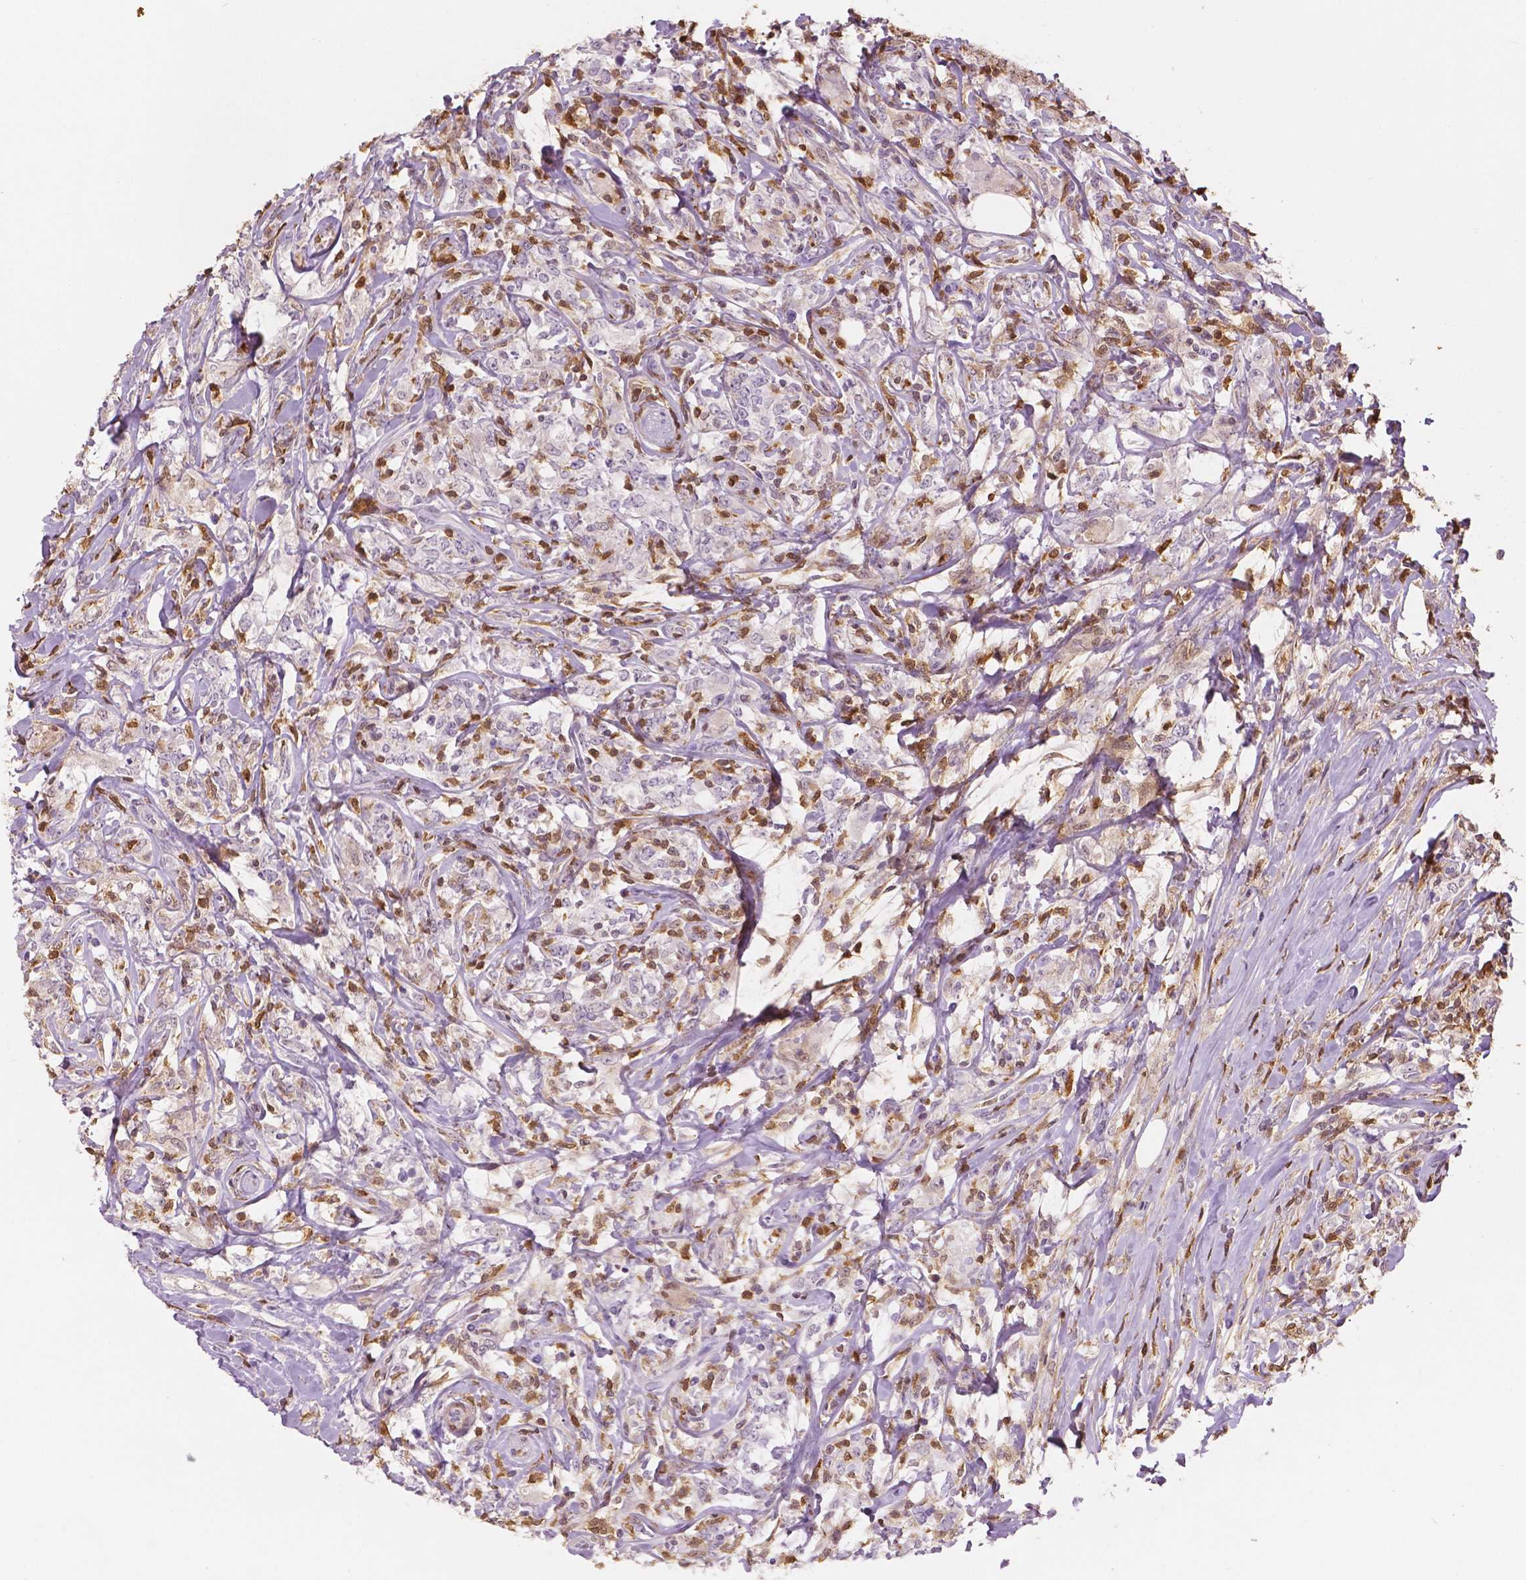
{"staining": {"intensity": "negative", "quantity": "none", "location": "none"}, "tissue": "lymphoma", "cell_type": "Tumor cells", "image_type": "cancer", "snomed": [{"axis": "morphology", "description": "Malignant lymphoma, non-Hodgkin's type, High grade"}, {"axis": "topography", "description": "Lymph node"}], "caption": "This is a micrograph of immunohistochemistry (IHC) staining of high-grade malignant lymphoma, non-Hodgkin's type, which shows no staining in tumor cells.", "gene": "S100A4", "patient": {"sex": "female", "age": 84}}